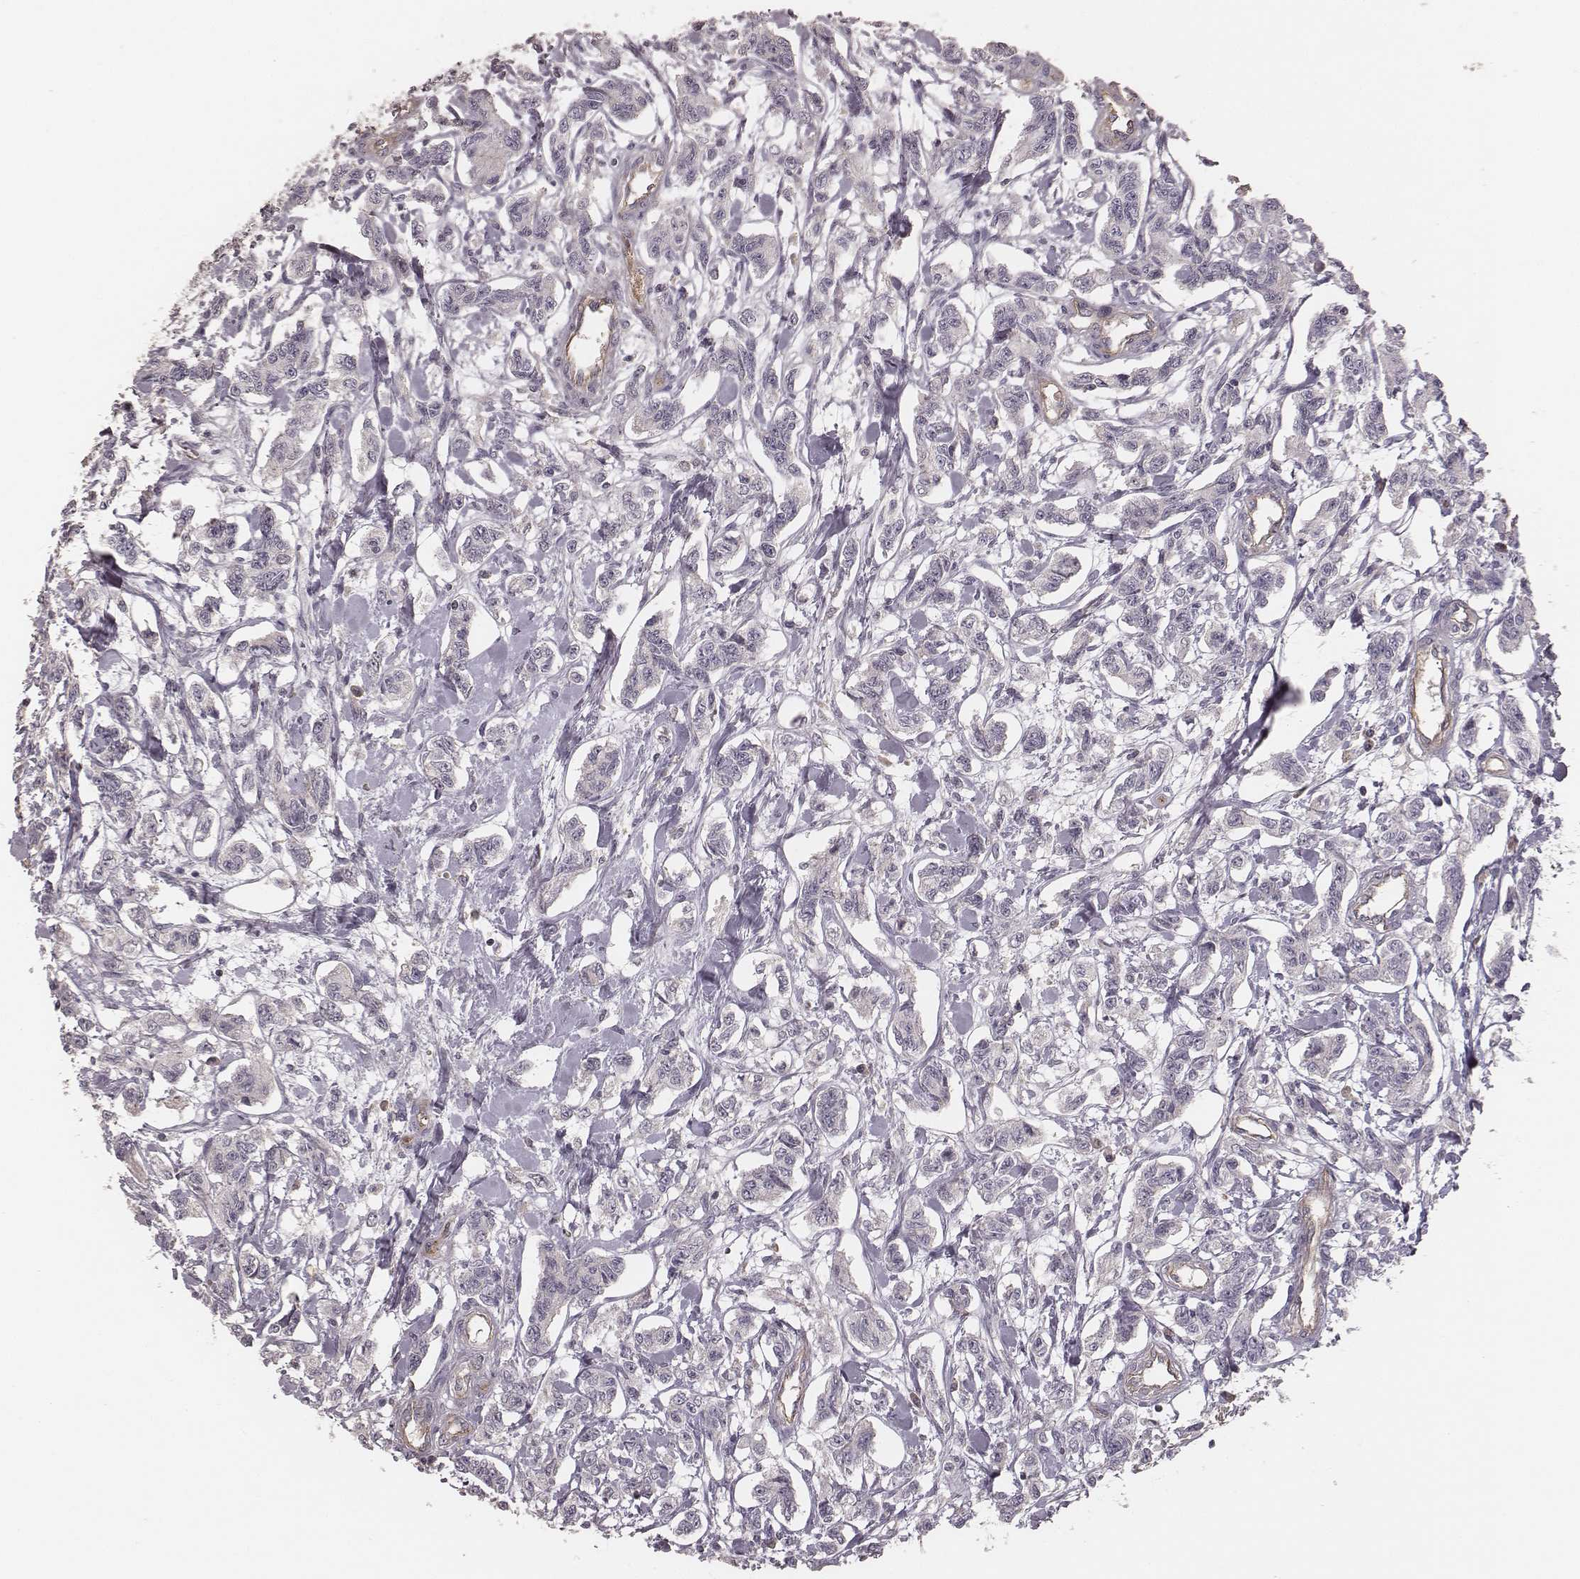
{"staining": {"intensity": "negative", "quantity": "none", "location": "none"}, "tissue": "carcinoid", "cell_type": "Tumor cells", "image_type": "cancer", "snomed": [{"axis": "morphology", "description": "Carcinoid, malignant, NOS"}, {"axis": "topography", "description": "Kidney"}], "caption": "A high-resolution histopathology image shows immunohistochemistry staining of malignant carcinoid, which shows no significant staining in tumor cells.", "gene": "OTOGL", "patient": {"sex": "female", "age": 41}}